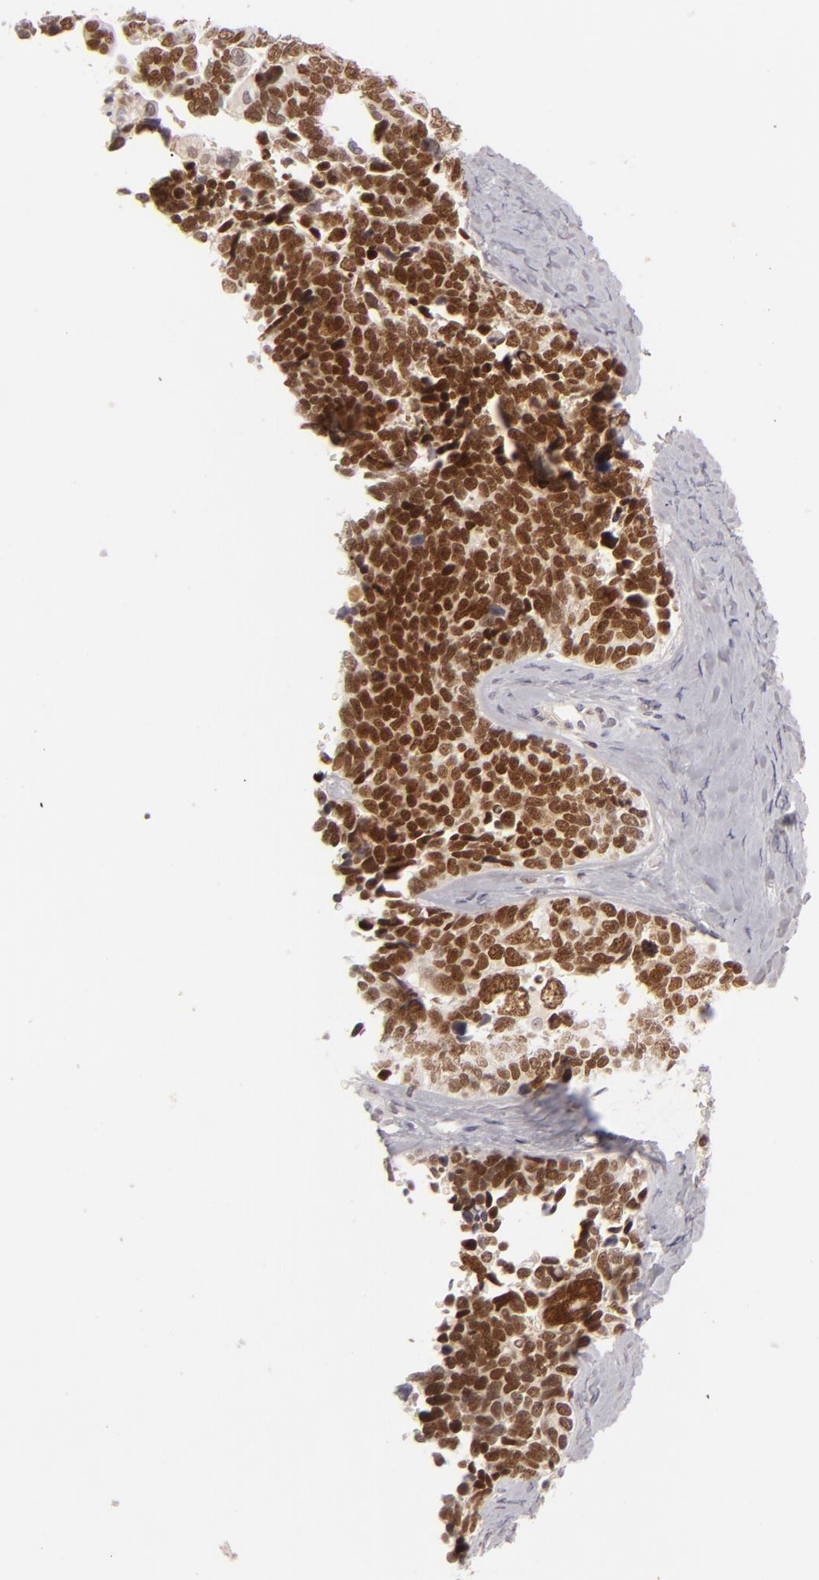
{"staining": {"intensity": "strong", "quantity": ">75%", "location": "nuclear"}, "tissue": "ovarian cancer", "cell_type": "Tumor cells", "image_type": "cancer", "snomed": [{"axis": "morphology", "description": "Cystadenocarcinoma, serous, NOS"}, {"axis": "topography", "description": "Ovary"}], "caption": "IHC (DAB) staining of human serous cystadenocarcinoma (ovarian) reveals strong nuclear protein positivity in approximately >75% of tumor cells.", "gene": "FEN1", "patient": {"sex": "female", "age": 77}}